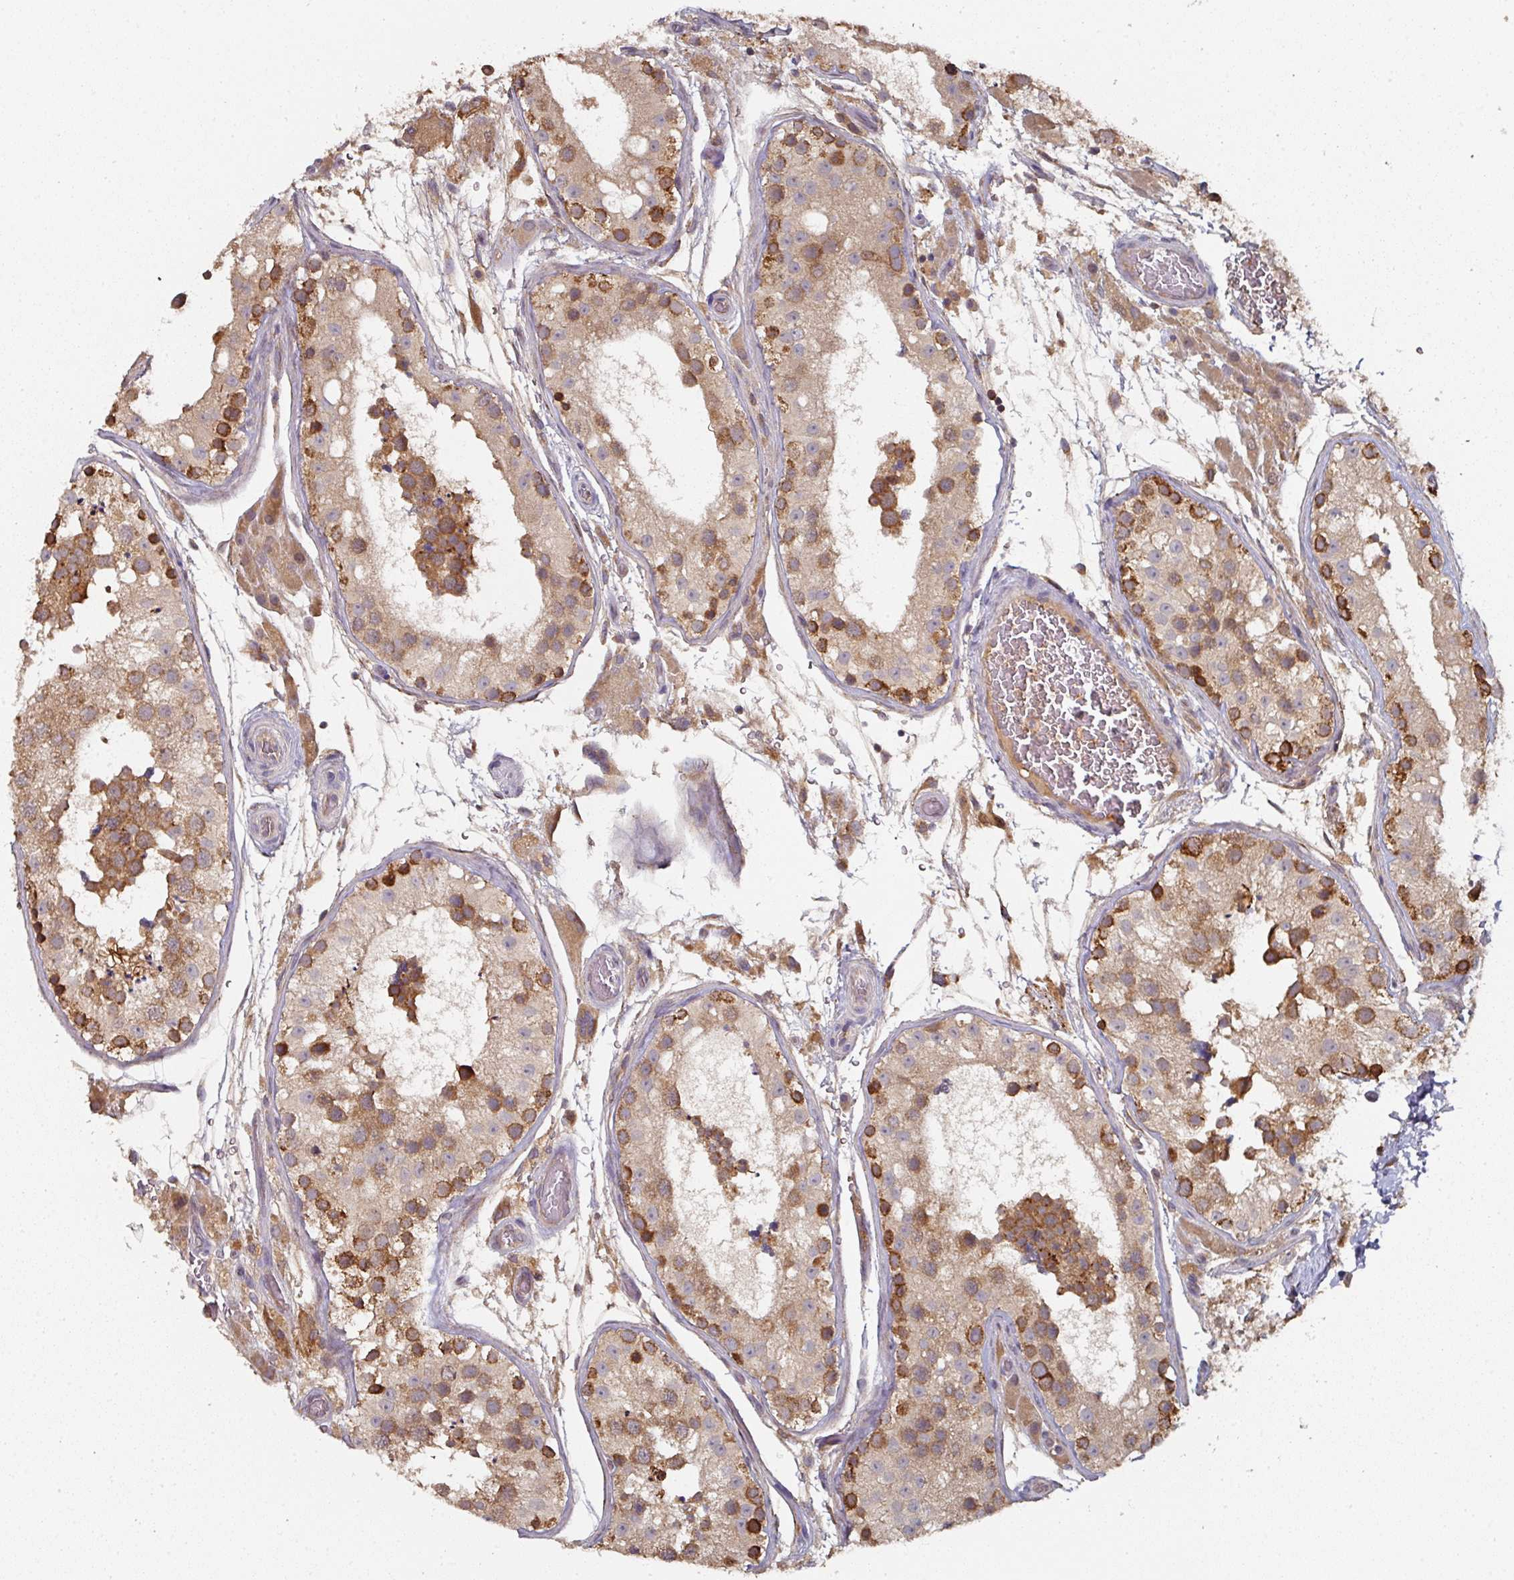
{"staining": {"intensity": "moderate", "quantity": ">75%", "location": "cytoplasmic/membranous"}, "tissue": "testis", "cell_type": "Cells in seminiferous ducts", "image_type": "normal", "snomed": [{"axis": "morphology", "description": "Normal tissue, NOS"}, {"axis": "topography", "description": "Testis"}], "caption": "Human testis stained for a protein (brown) shows moderate cytoplasmic/membranous positive positivity in about >75% of cells in seminiferous ducts.", "gene": "CEP95", "patient": {"sex": "male", "age": 26}}